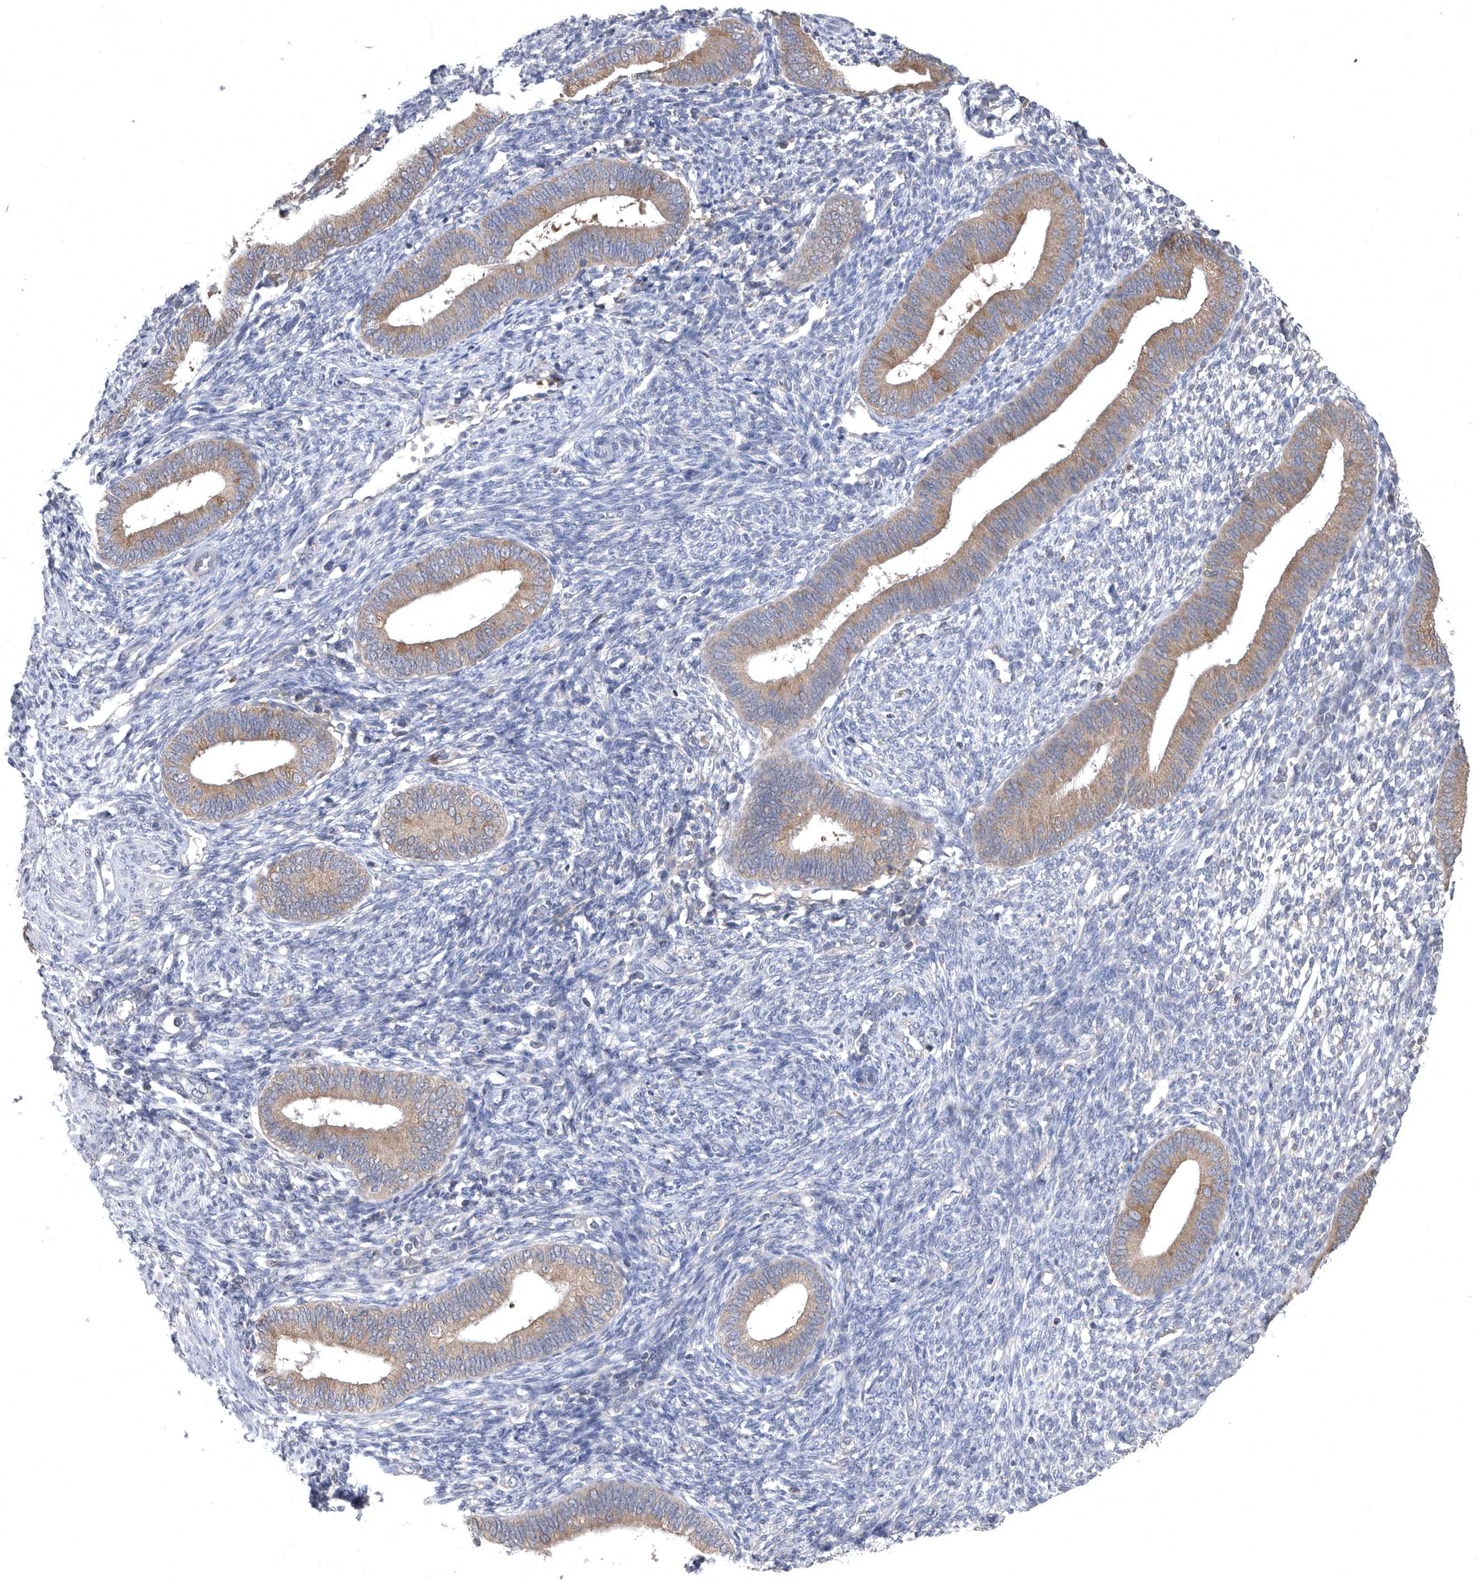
{"staining": {"intensity": "negative", "quantity": "none", "location": "none"}, "tissue": "endometrium", "cell_type": "Cells in endometrial stroma", "image_type": "normal", "snomed": [{"axis": "morphology", "description": "Normal tissue, NOS"}, {"axis": "topography", "description": "Endometrium"}], "caption": "Cells in endometrial stroma are negative for protein expression in unremarkable human endometrium. The staining was performed using DAB to visualize the protein expression in brown, while the nuclei were stained in blue with hematoxylin (Magnification: 20x).", "gene": "CCT4", "patient": {"sex": "female", "age": 46}}